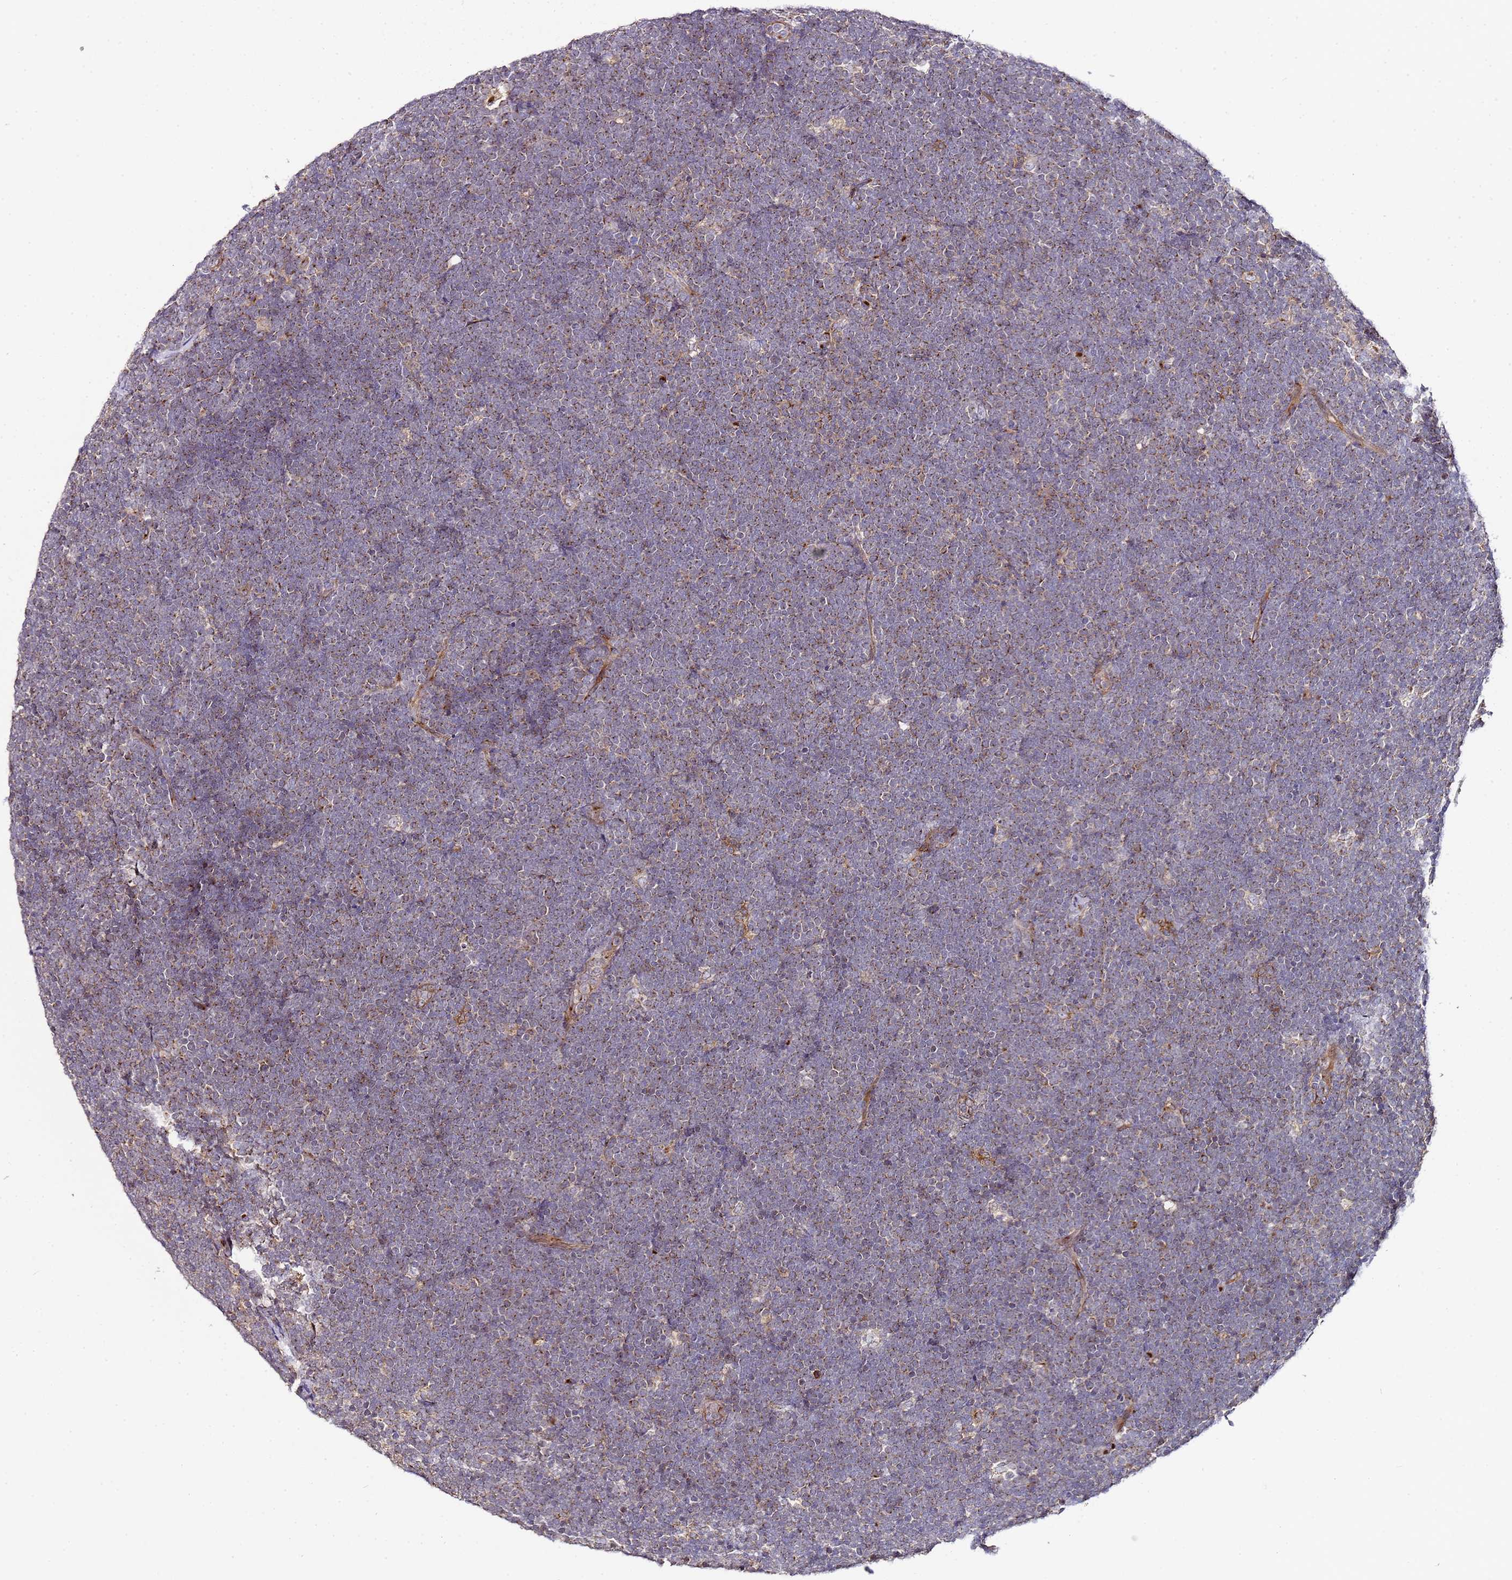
{"staining": {"intensity": "weak", "quantity": "25%-75%", "location": "cytoplasmic/membranous"}, "tissue": "lymphoma", "cell_type": "Tumor cells", "image_type": "cancer", "snomed": [{"axis": "morphology", "description": "Malignant lymphoma, non-Hodgkin's type, High grade"}, {"axis": "topography", "description": "Lymph node"}], "caption": "High-grade malignant lymphoma, non-Hodgkin's type stained with DAB immunohistochemistry exhibits low levels of weak cytoplasmic/membranous positivity in about 25%-75% of tumor cells.", "gene": "MRPL49", "patient": {"sex": "male", "age": 13}}